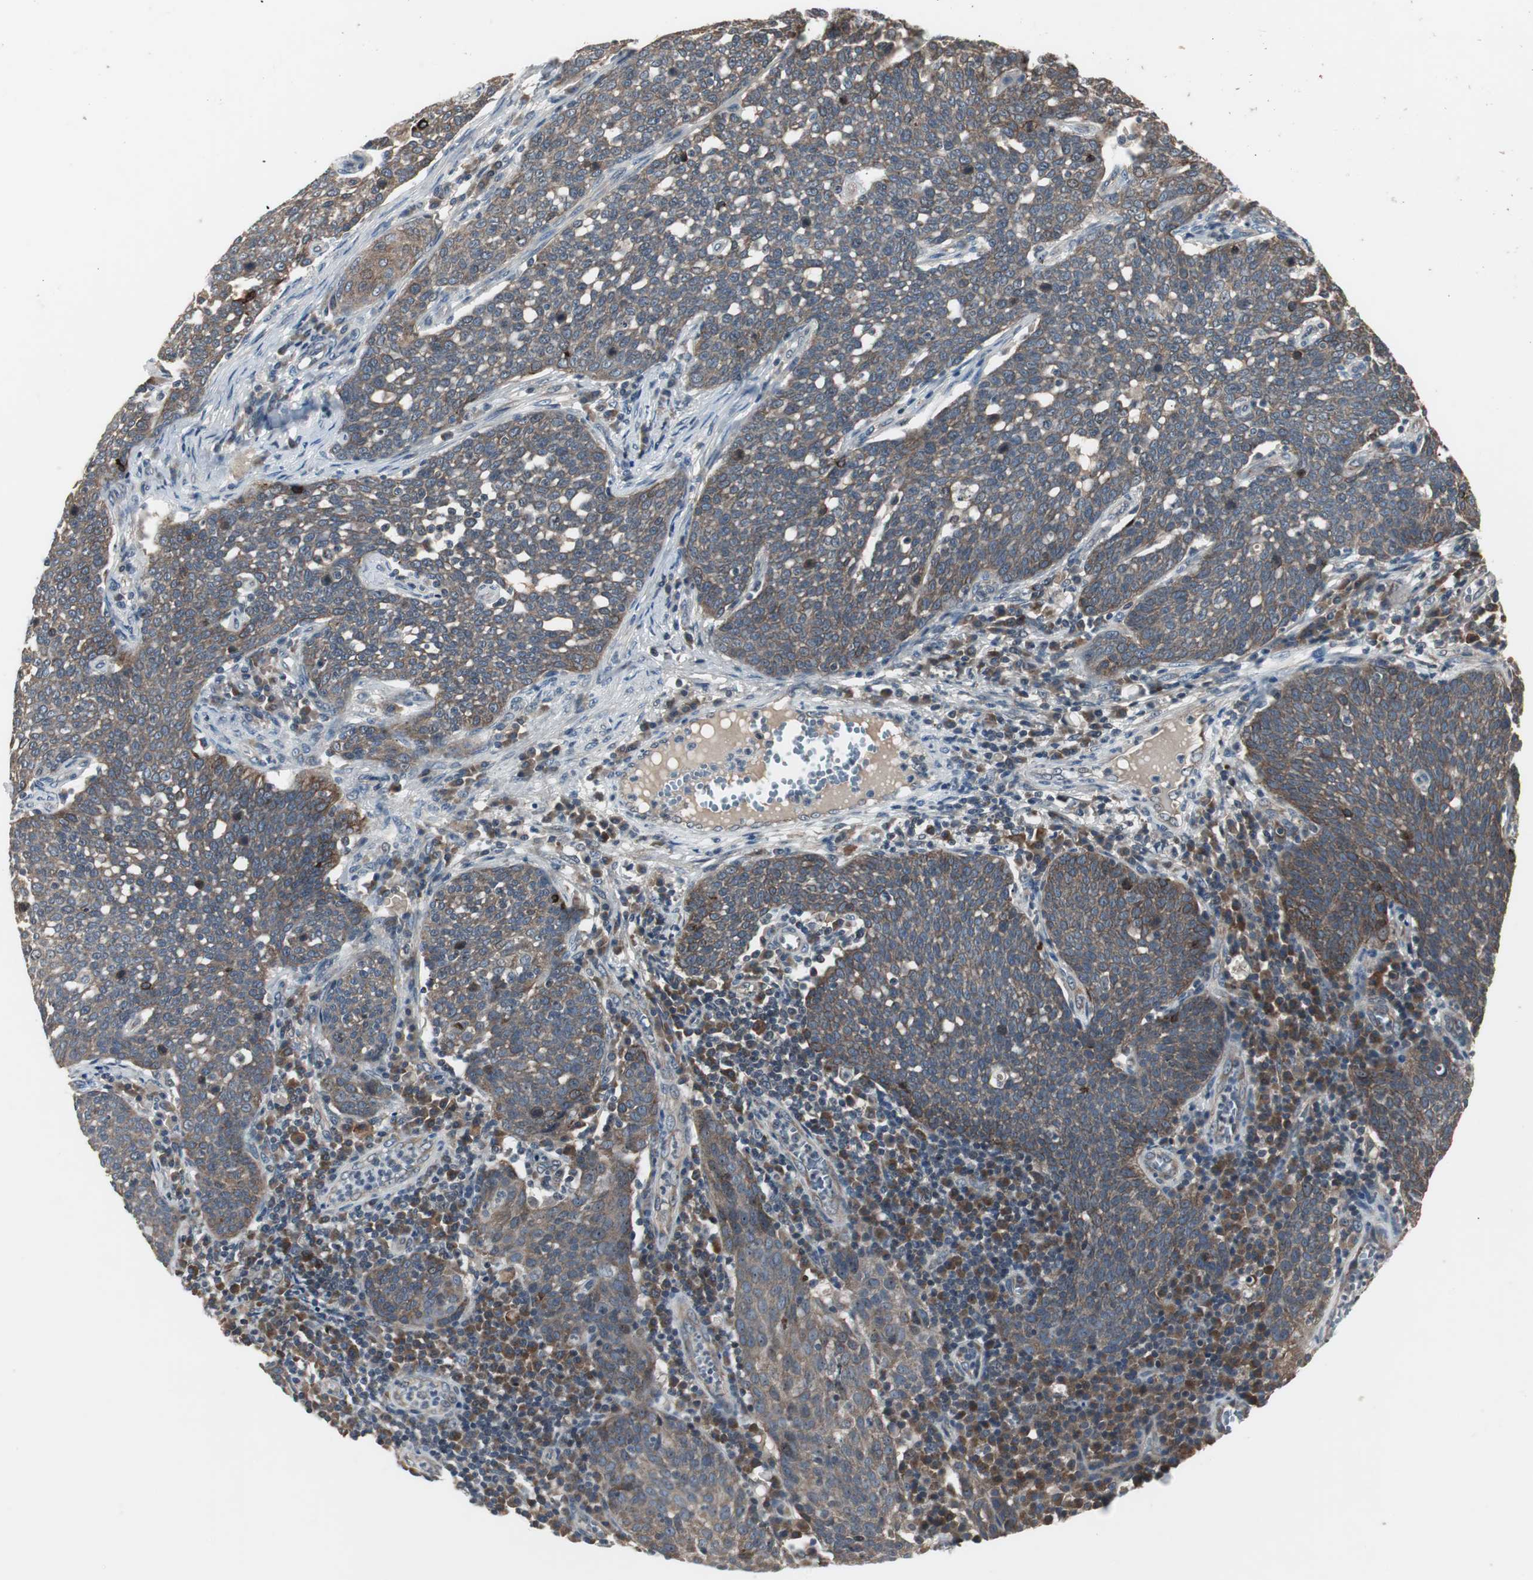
{"staining": {"intensity": "moderate", "quantity": ">75%", "location": "cytoplasmic/membranous"}, "tissue": "cervical cancer", "cell_type": "Tumor cells", "image_type": "cancer", "snomed": [{"axis": "morphology", "description": "Squamous cell carcinoma, NOS"}, {"axis": "topography", "description": "Cervix"}], "caption": "Immunohistochemical staining of human cervical squamous cell carcinoma shows medium levels of moderate cytoplasmic/membranous expression in approximately >75% of tumor cells.", "gene": "ZMPSTE24", "patient": {"sex": "female", "age": 34}}